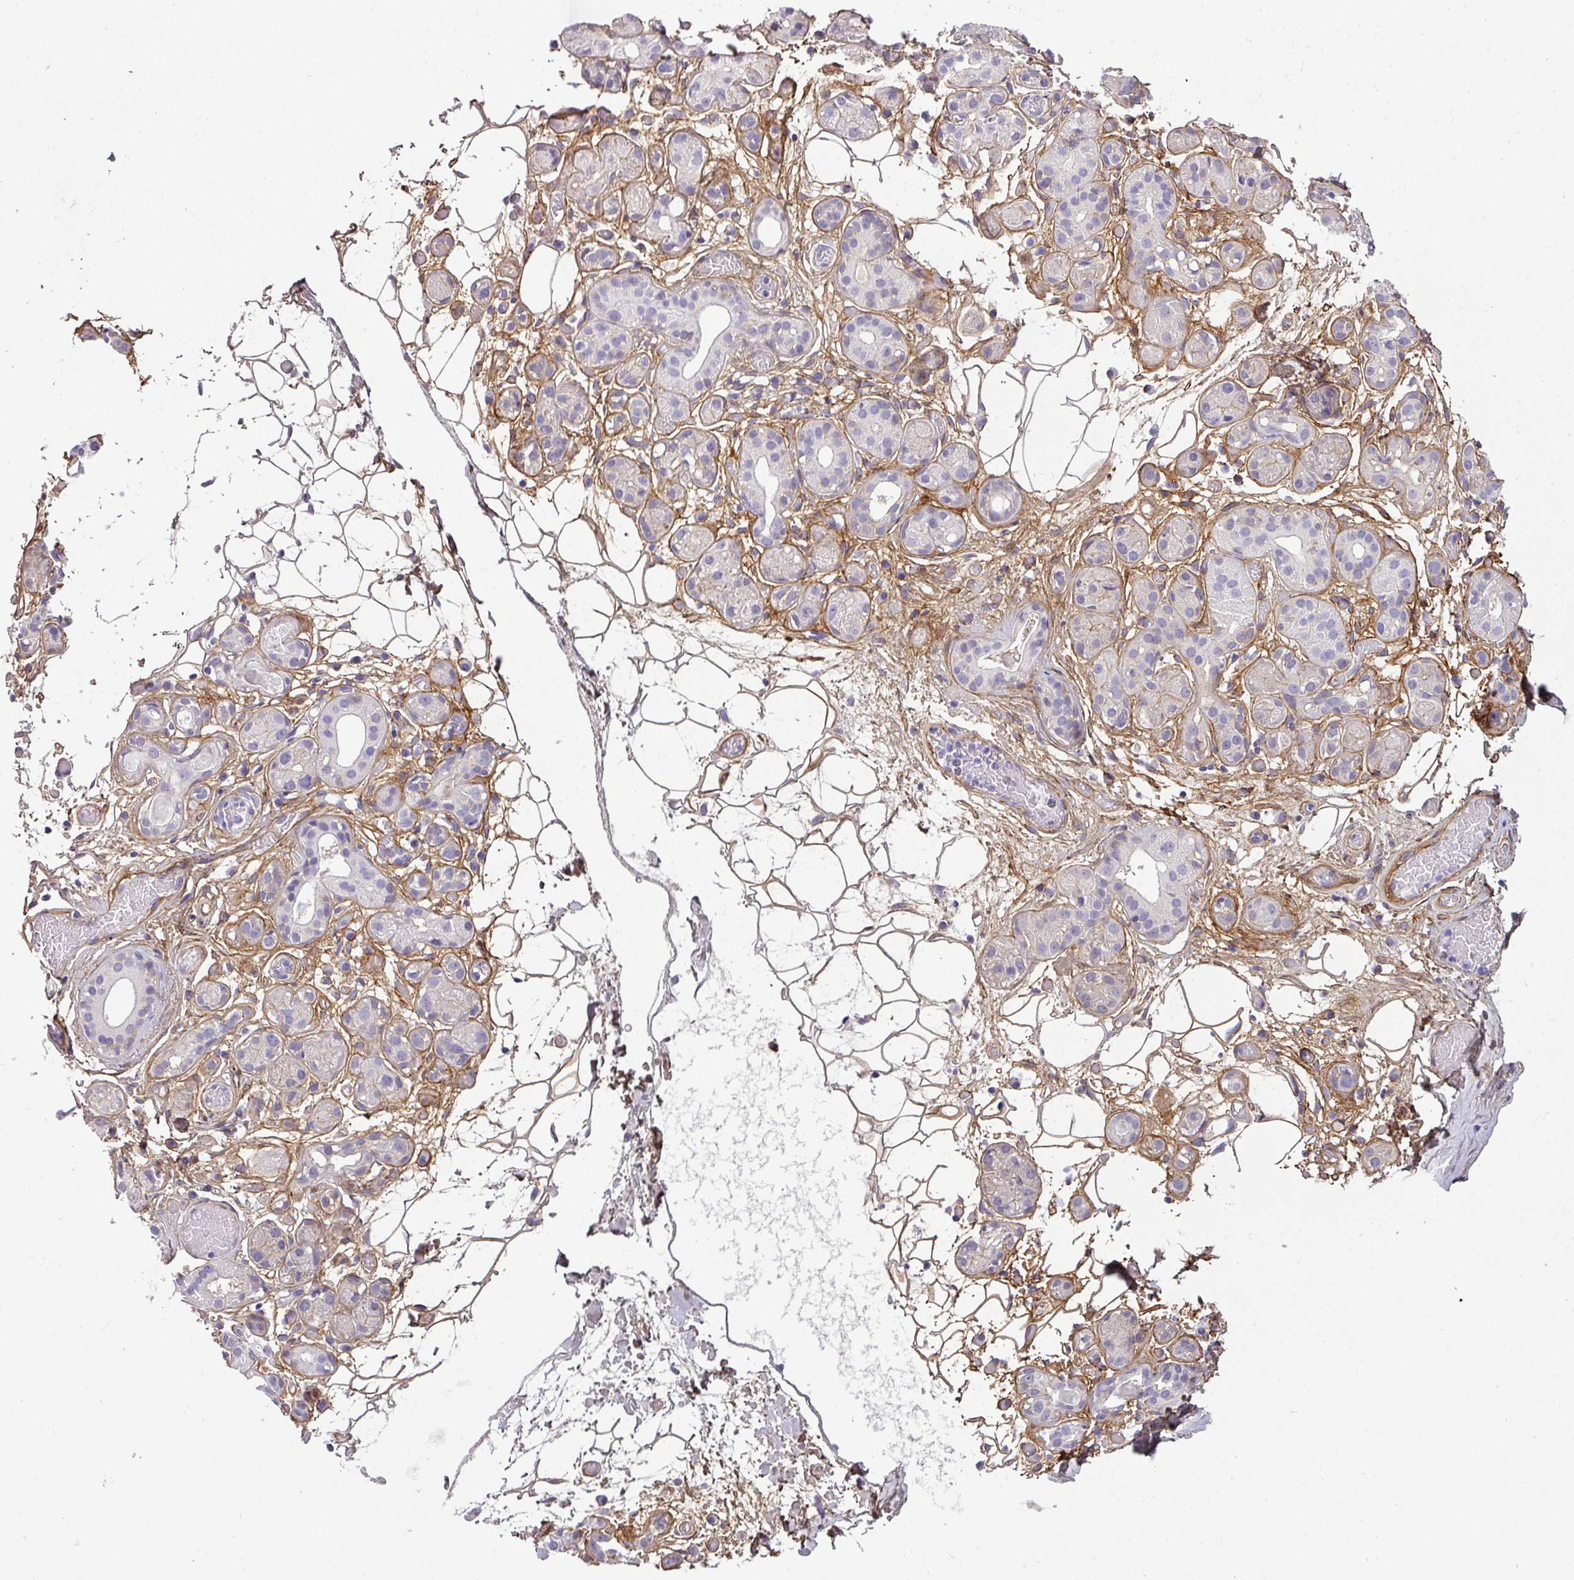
{"staining": {"intensity": "weak", "quantity": "25%-75%", "location": "cytoplasmic/membranous"}, "tissue": "salivary gland", "cell_type": "Glandular cells", "image_type": "normal", "snomed": [{"axis": "morphology", "description": "Normal tissue, NOS"}, {"axis": "topography", "description": "Salivary gland"}], "caption": "Salivary gland was stained to show a protein in brown. There is low levels of weak cytoplasmic/membranous staining in about 25%-75% of glandular cells. (Stains: DAB (3,3'-diaminobenzidine) in brown, nuclei in blue, Microscopy: brightfield microscopy at high magnification).", "gene": "PARD6G", "patient": {"sex": "male", "age": 82}}